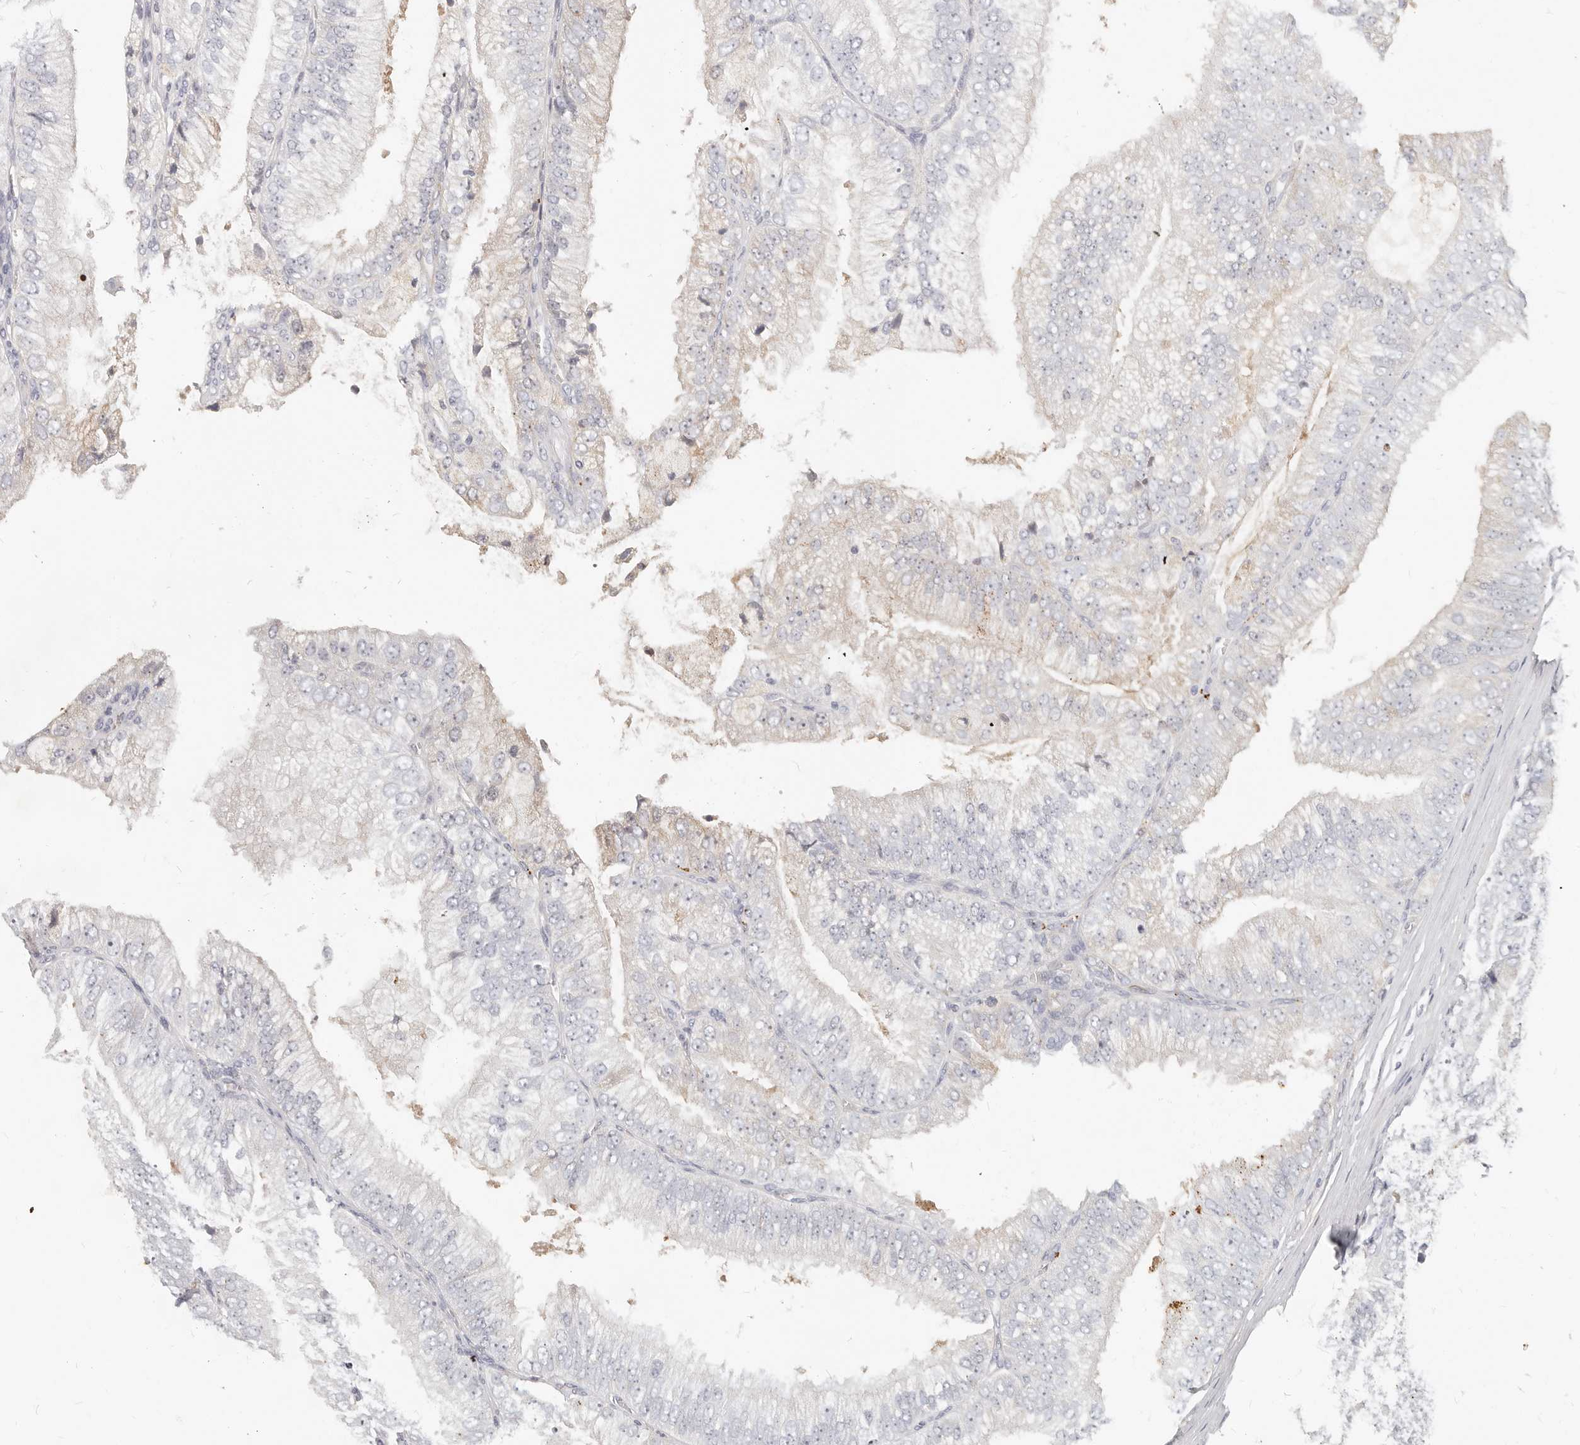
{"staining": {"intensity": "negative", "quantity": "none", "location": "none"}, "tissue": "prostate cancer", "cell_type": "Tumor cells", "image_type": "cancer", "snomed": [{"axis": "morphology", "description": "Adenocarcinoma, High grade"}, {"axis": "topography", "description": "Prostate"}], "caption": "Adenocarcinoma (high-grade) (prostate) was stained to show a protein in brown. There is no significant staining in tumor cells.", "gene": "ZRANB1", "patient": {"sex": "male", "age": 58}}